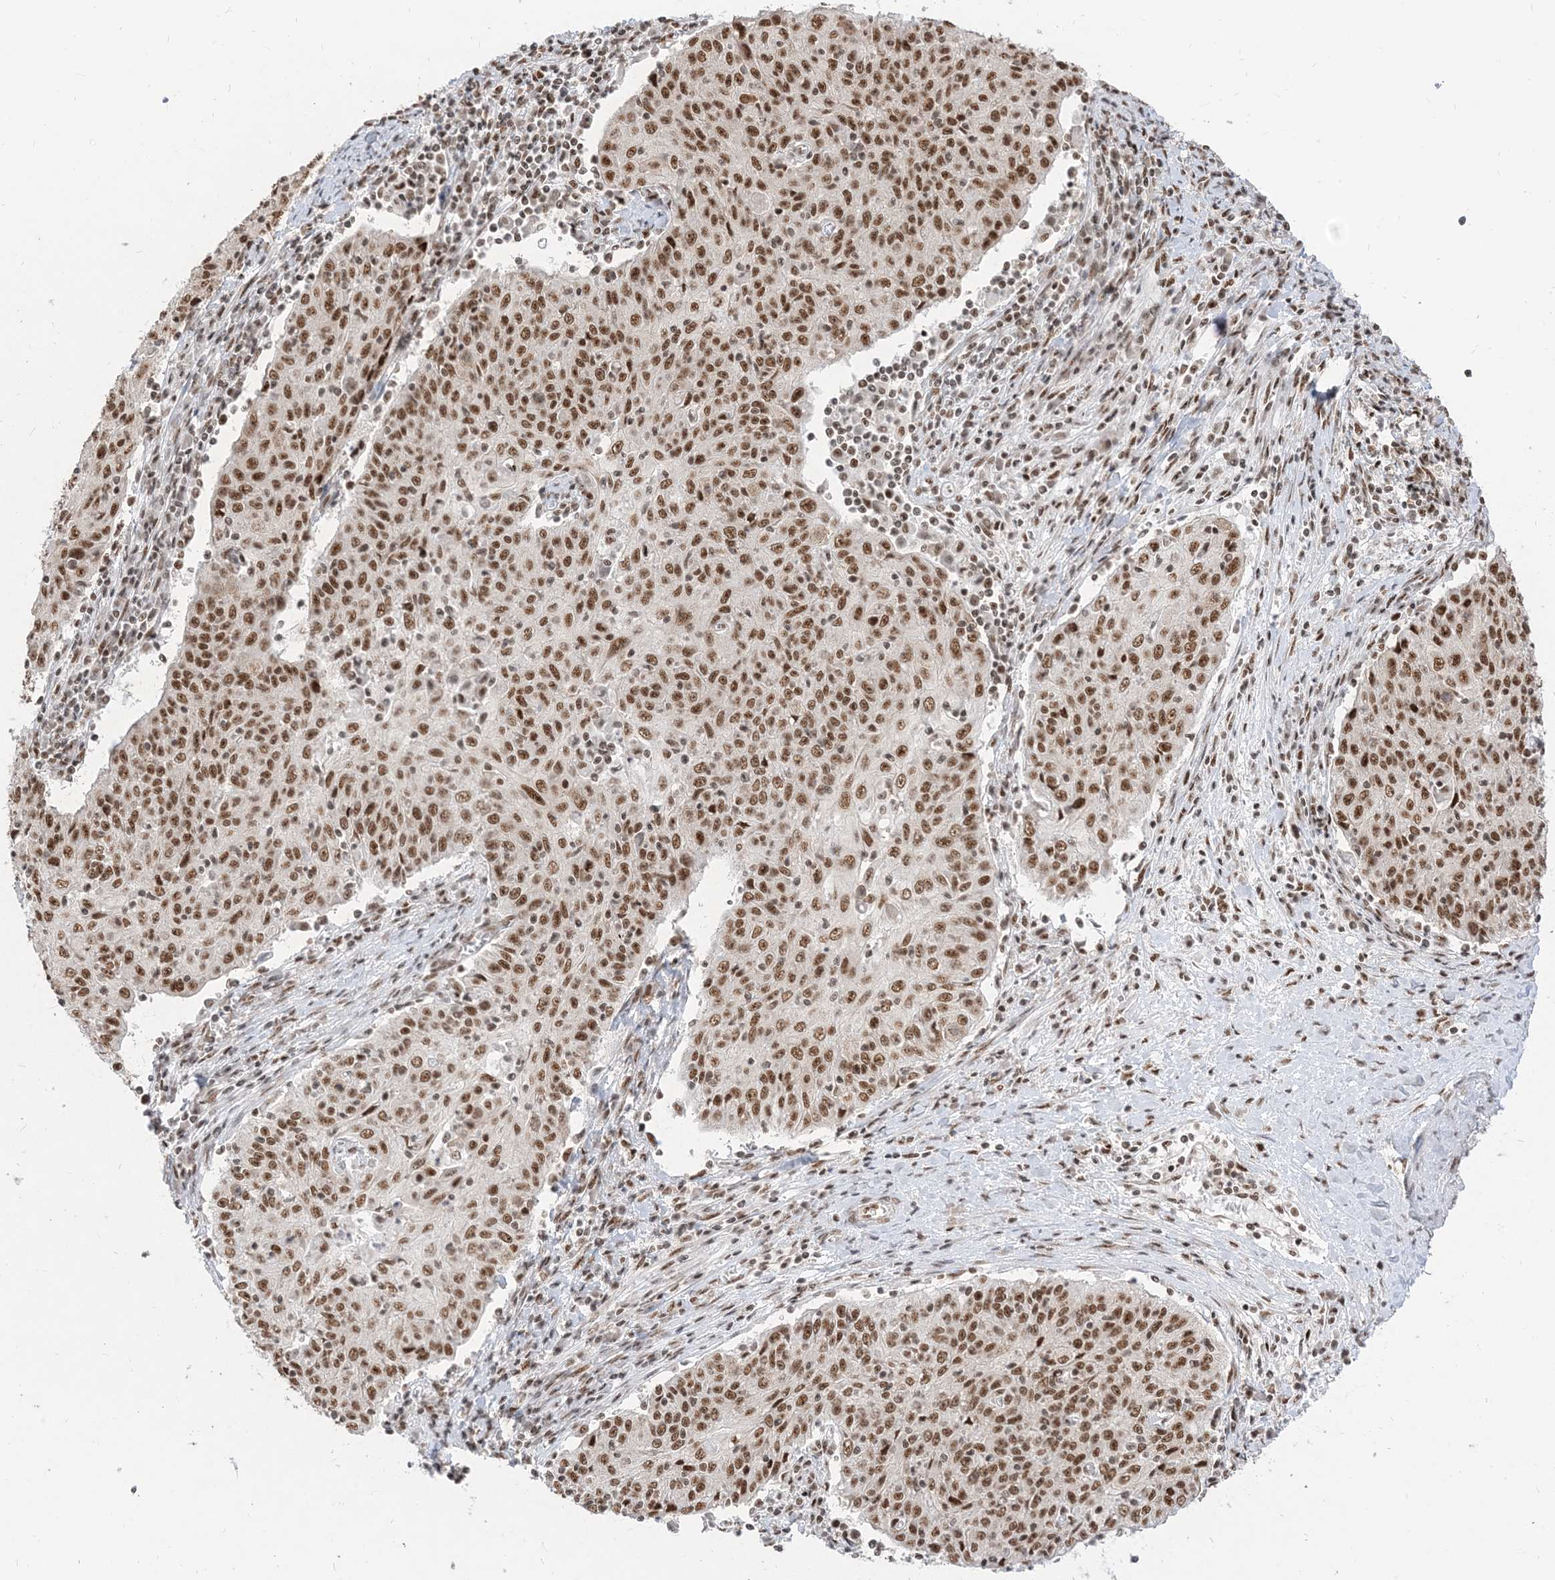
{"staining": {"intensity": "moderate", "quantity": ">75%", "location": "nuclear"}, "tissue": "cervical cancer", "cell_type": "Tumor cells", "image_type": "cancer", "snomed": [{"axis": "morphology", "description": "Squamous cell carcinoma, NOS"}, {"axis": "topography", "description": "Cervix"}], "caption": "Cervical cancer stained with a brown dye exhibits moderate nuclear positive positivity in approximately >75% of tumor cells.", "gene": "ARGLU1", "patient": {"sex": "female", "age": 48}}